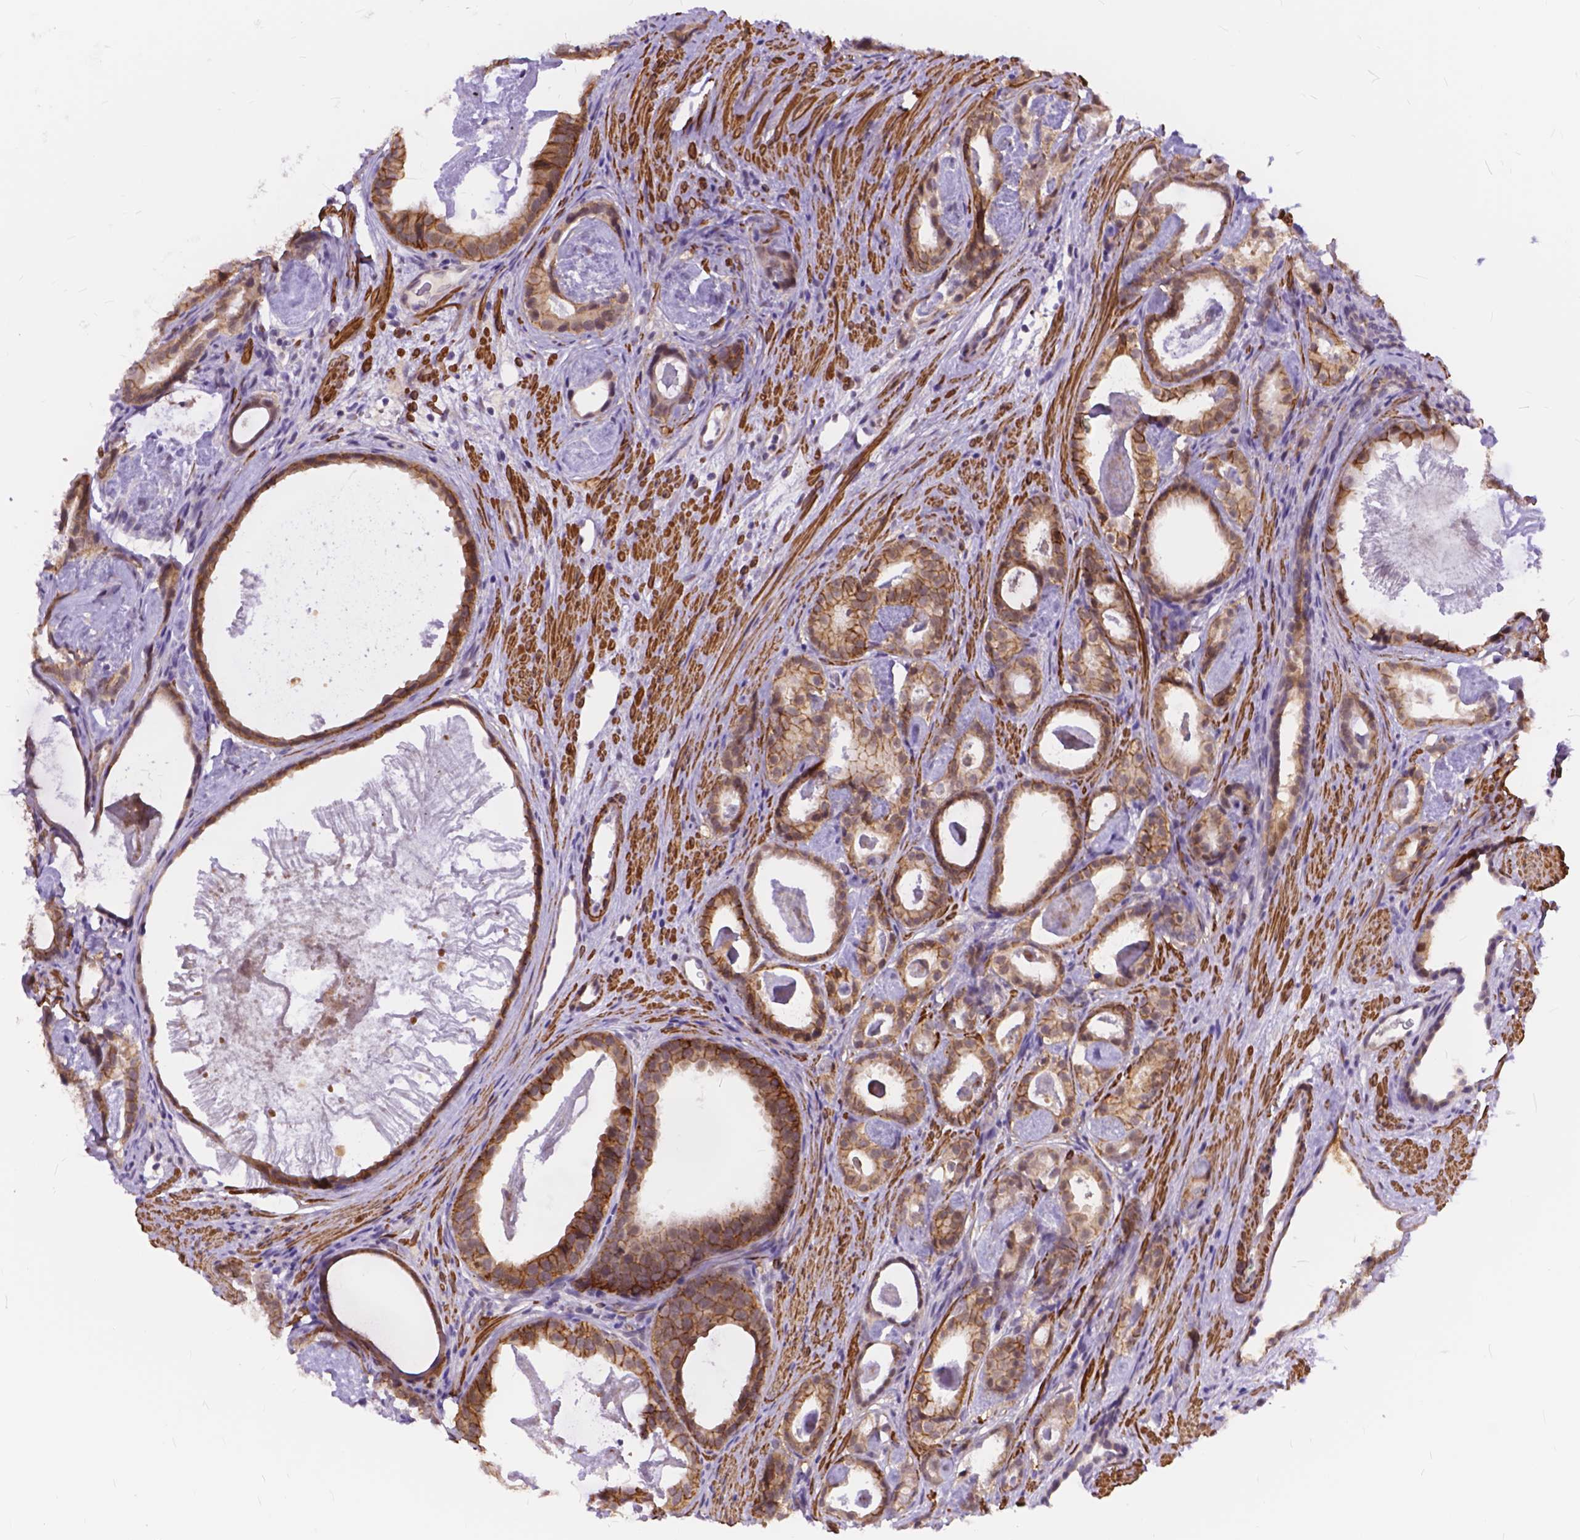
{"staining": {"intensity": "strong", "quantity": "<25%", "location": "cytoplasmic/membranous"}, "tissue": "prostate cancer", "cell_type": "Tumor cells", "image_type": "cancer", "snomed": [{"axis": "morphology", "description": "Adenocarcinoma, Low grade"}, {"axis": "topography", "description": "Prostate and seminal vesicle, NOS"}], "caption": "The photomicrograph demonstrates immunohistochemical staining of adenocarcinoma (low-grade) (prostate). There is strong cytoplasmic/membranous expression is appreciated in about <25% of tumor cells.", "gene": "MAN2C1", "patient": {"sex": "male", "age": 71}}